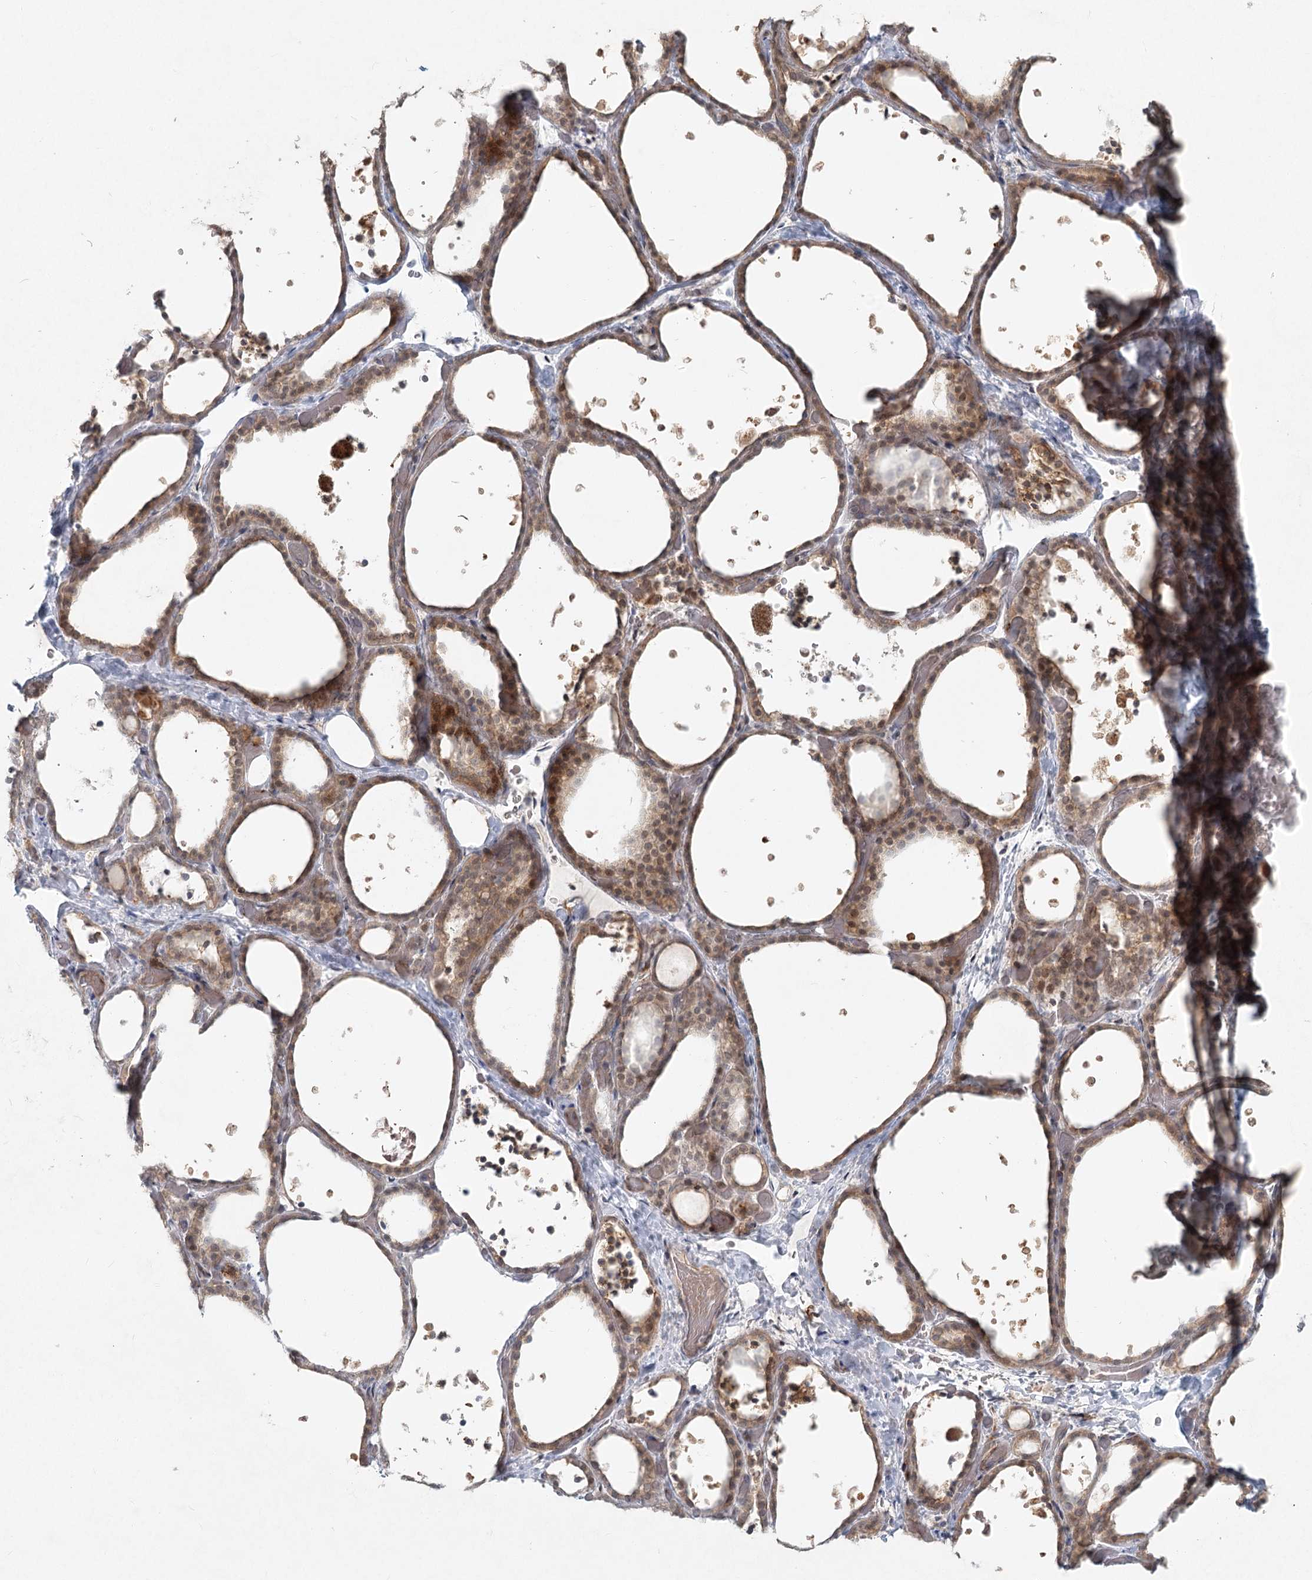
{"staining": {"intensity": "moderate", "quantity": "25%-75%", "location": "cytoplasmic/membranous,nuclear"}, "tissue": "thyroid gland", "cell_type": "Glandular cells", "image_type": "normal", "snomed": [{"axis": "morphology", "description": "Normal tissue, NOS"}, {"axis": "topography", "description": "Thyroid gland"}], "caption": "This micrograph reveals IHC staining of unremarkable human thyroid gland, with medium moderate cytoplasmic/membranous,nuclear expression in approximately 25%-75% of glandular cells.", "gene": "LRP2BP", "patient": {"sex": "female", "age": 44}}